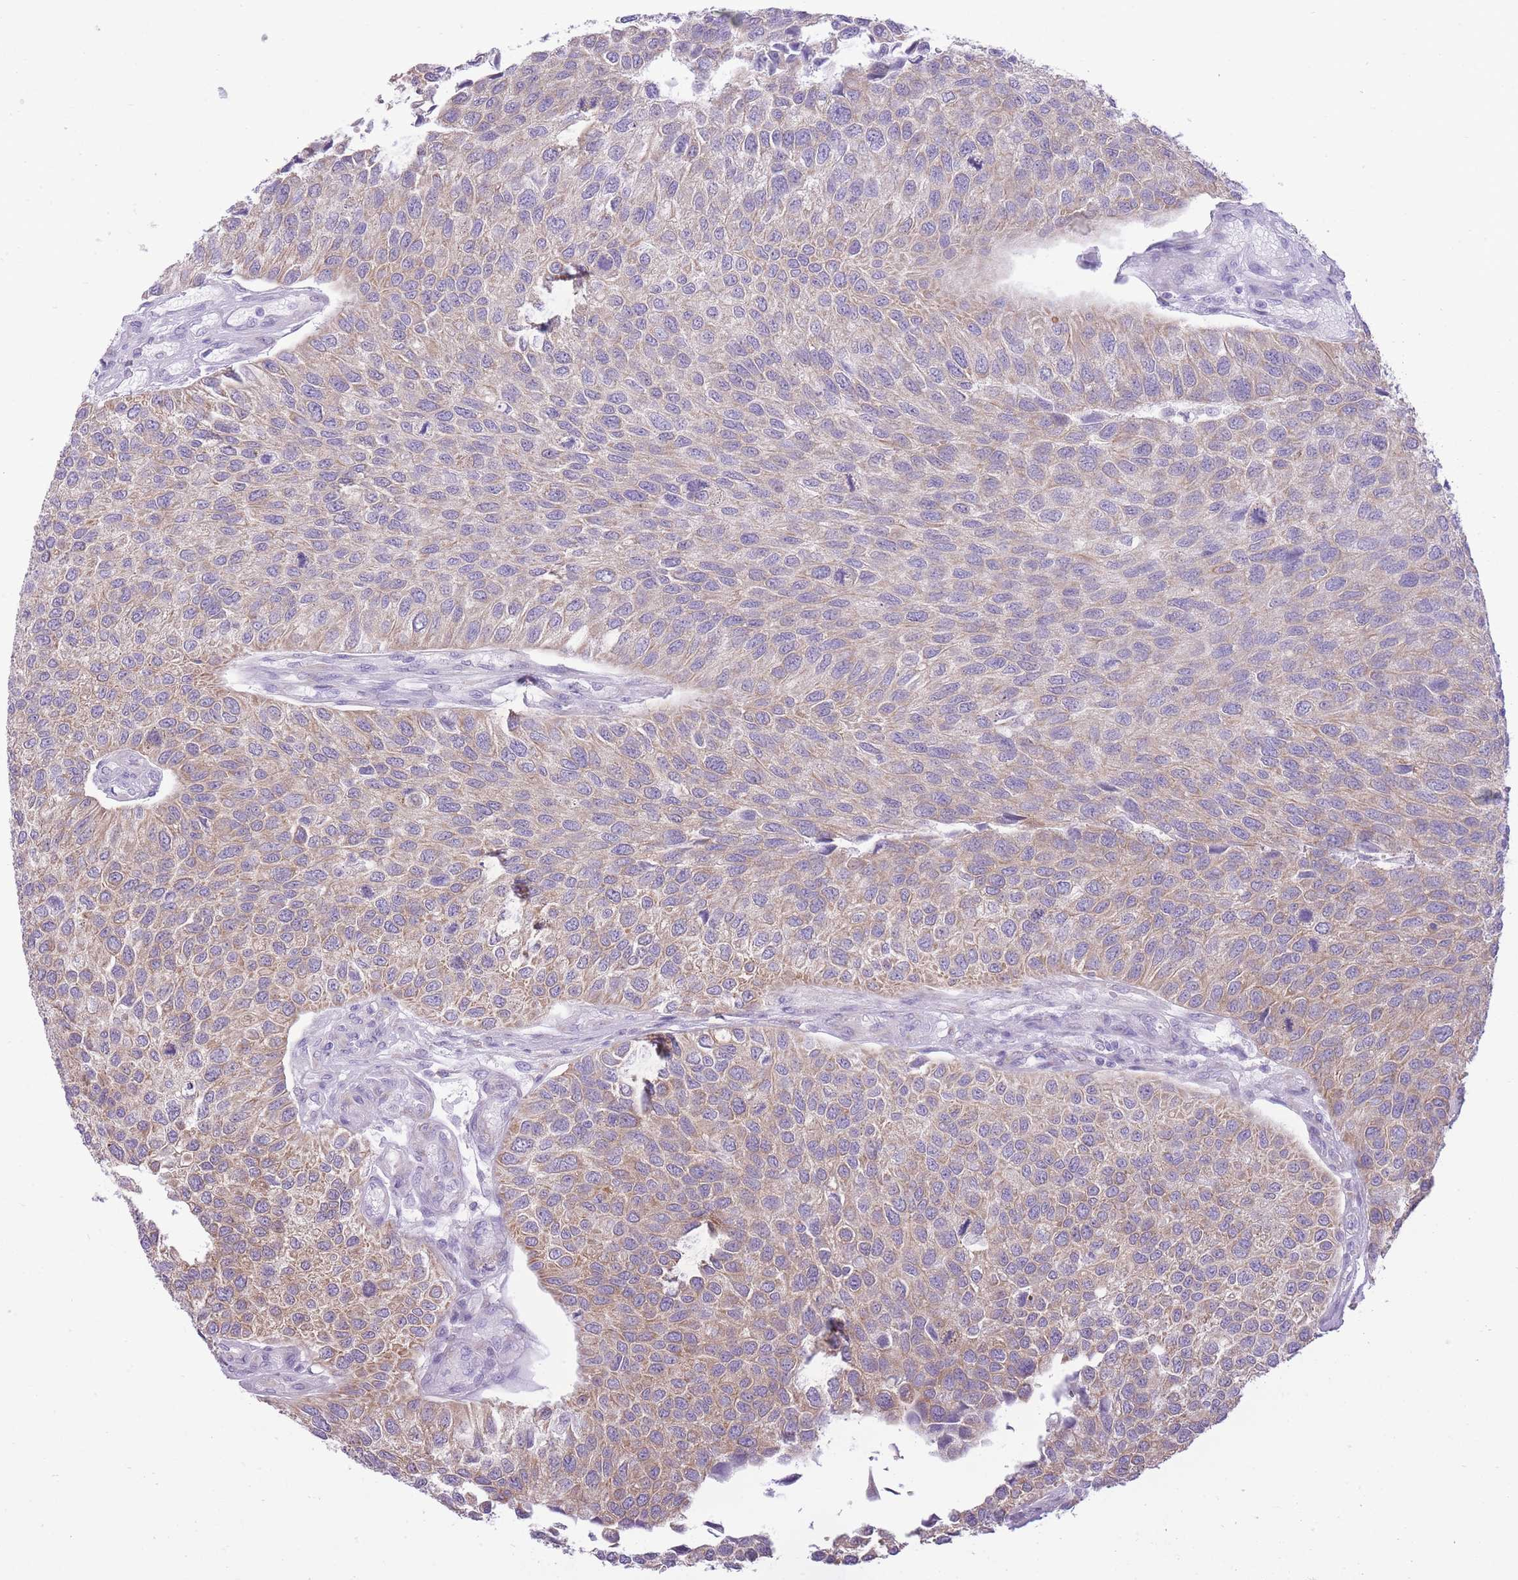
{"staining": {"intensity": "weak", "quantity": "25%-75%", "location": "cytoplasmic/membranous"}, "tissue": "urothelial cancer", "cell_type": "Tumor cells", "image_type": "cancer", "snomed": [{"axis": "morphology", "description": "Urothelial carcinoma, NOS"}, {"axis": "topography", "description": "Urinary bladder"}], "caption": "Immunohistochemical staining of human transitional cell carcinoma reveals weak cytoplasmic/membranous protein positivity in about 25%-75% of tumor cells.", "gene": "ZNF501", "patient": {"sex": "male", "age": 55}}